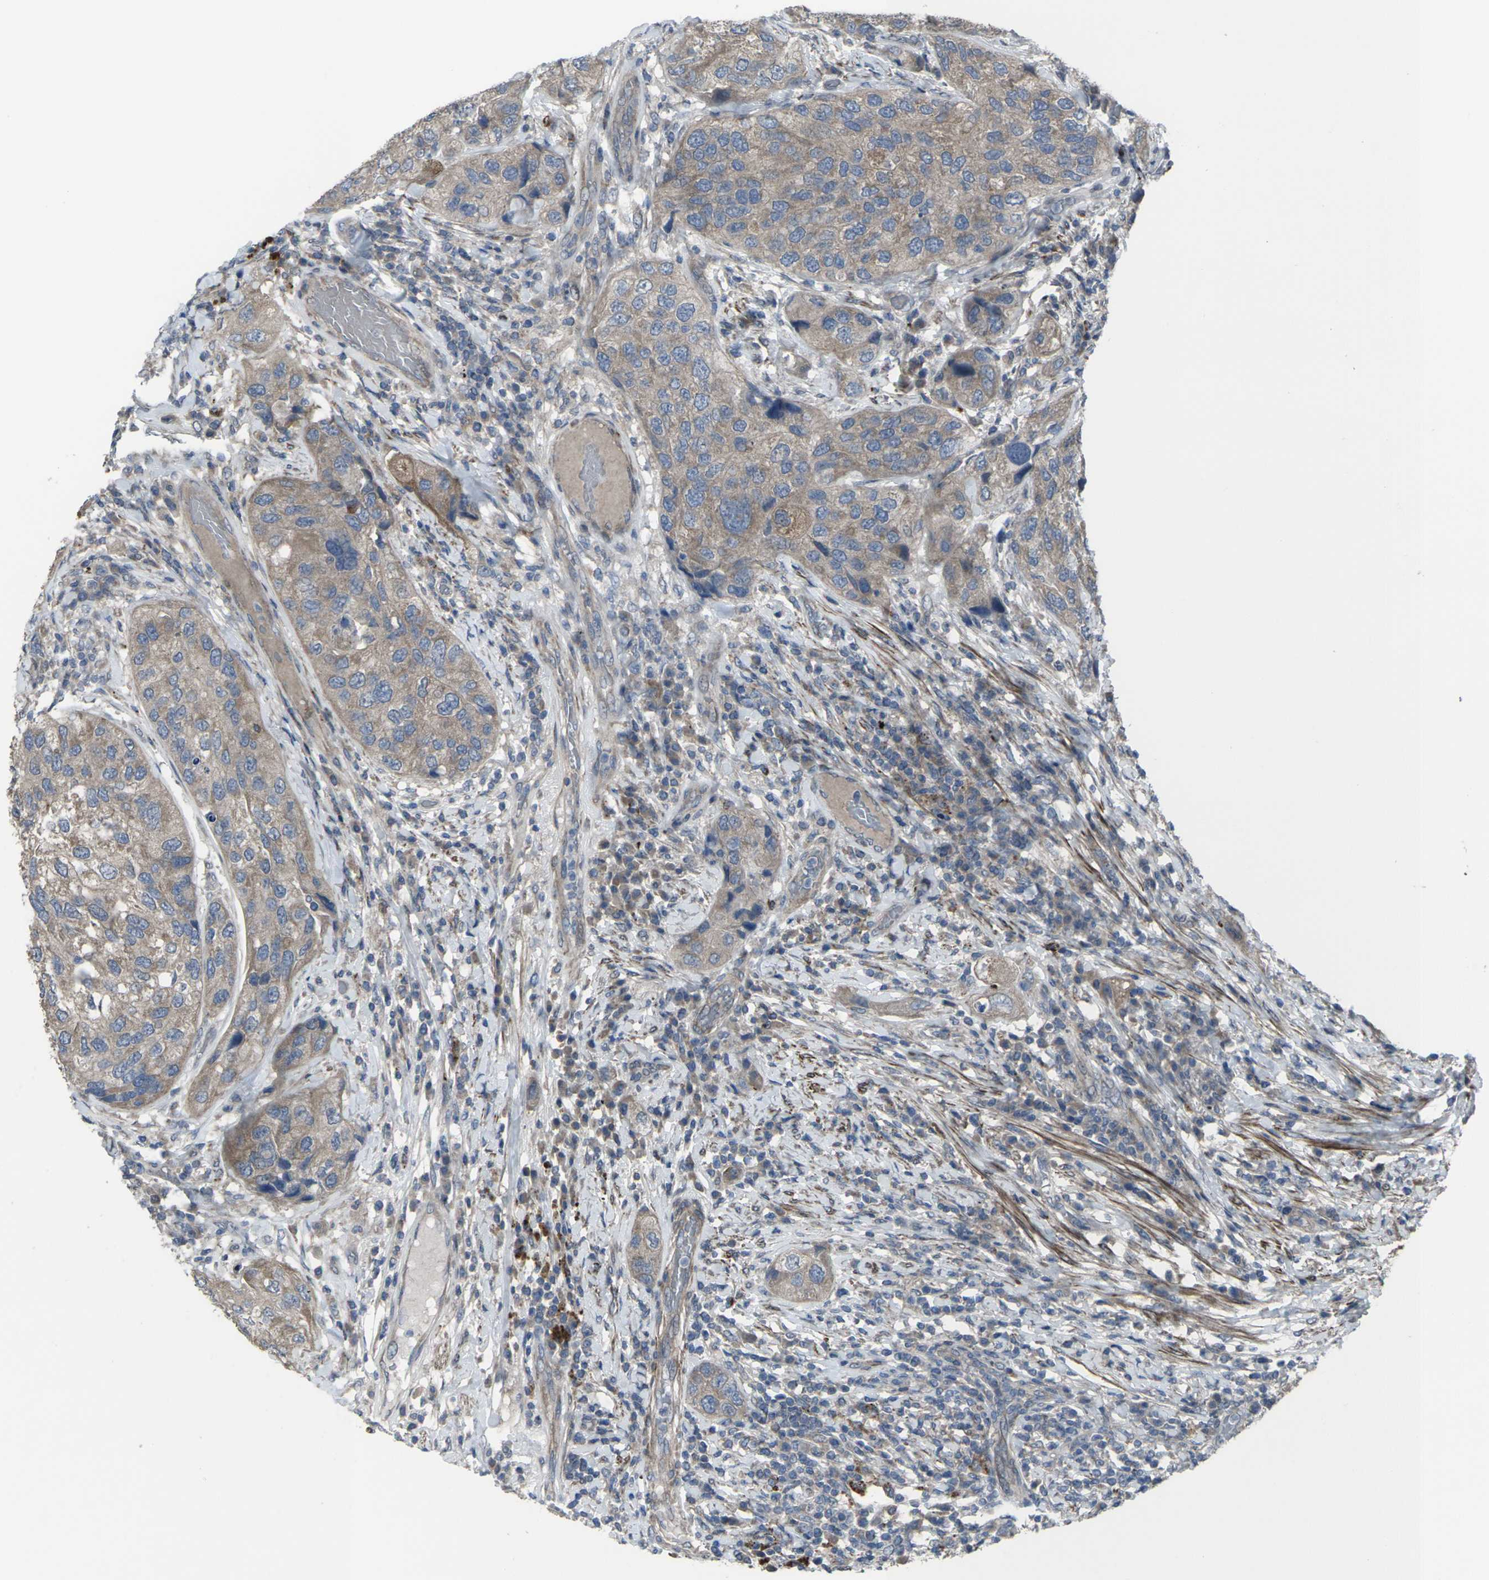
{"staining": {"intensity": "weak", "quantity": ">75%", "location": "cytoplasmic/membranous"}, "tissue": "urothelial cancer", "cell_type": "Tumor cells", "image_type": "cancer", "snomed": [{"axis": "morphology", "description": "Urothelial carcinoma, High grade"}, {"axis": "topography", "description": "Urinary bladder"}], "caption": "Tumor cells show low levels of weak cytoplasmic/membranous positivity in approximately >75% of cells in urothelial cancer. The protein of interest is stained brown, and the nuclei are stained in blue (DAB (3,3'-diaminobenzidine) IHC with brightfield microscopy, high magnification).", "gene": "CCR10", "patient": {"sex": "female", "age": 64}}